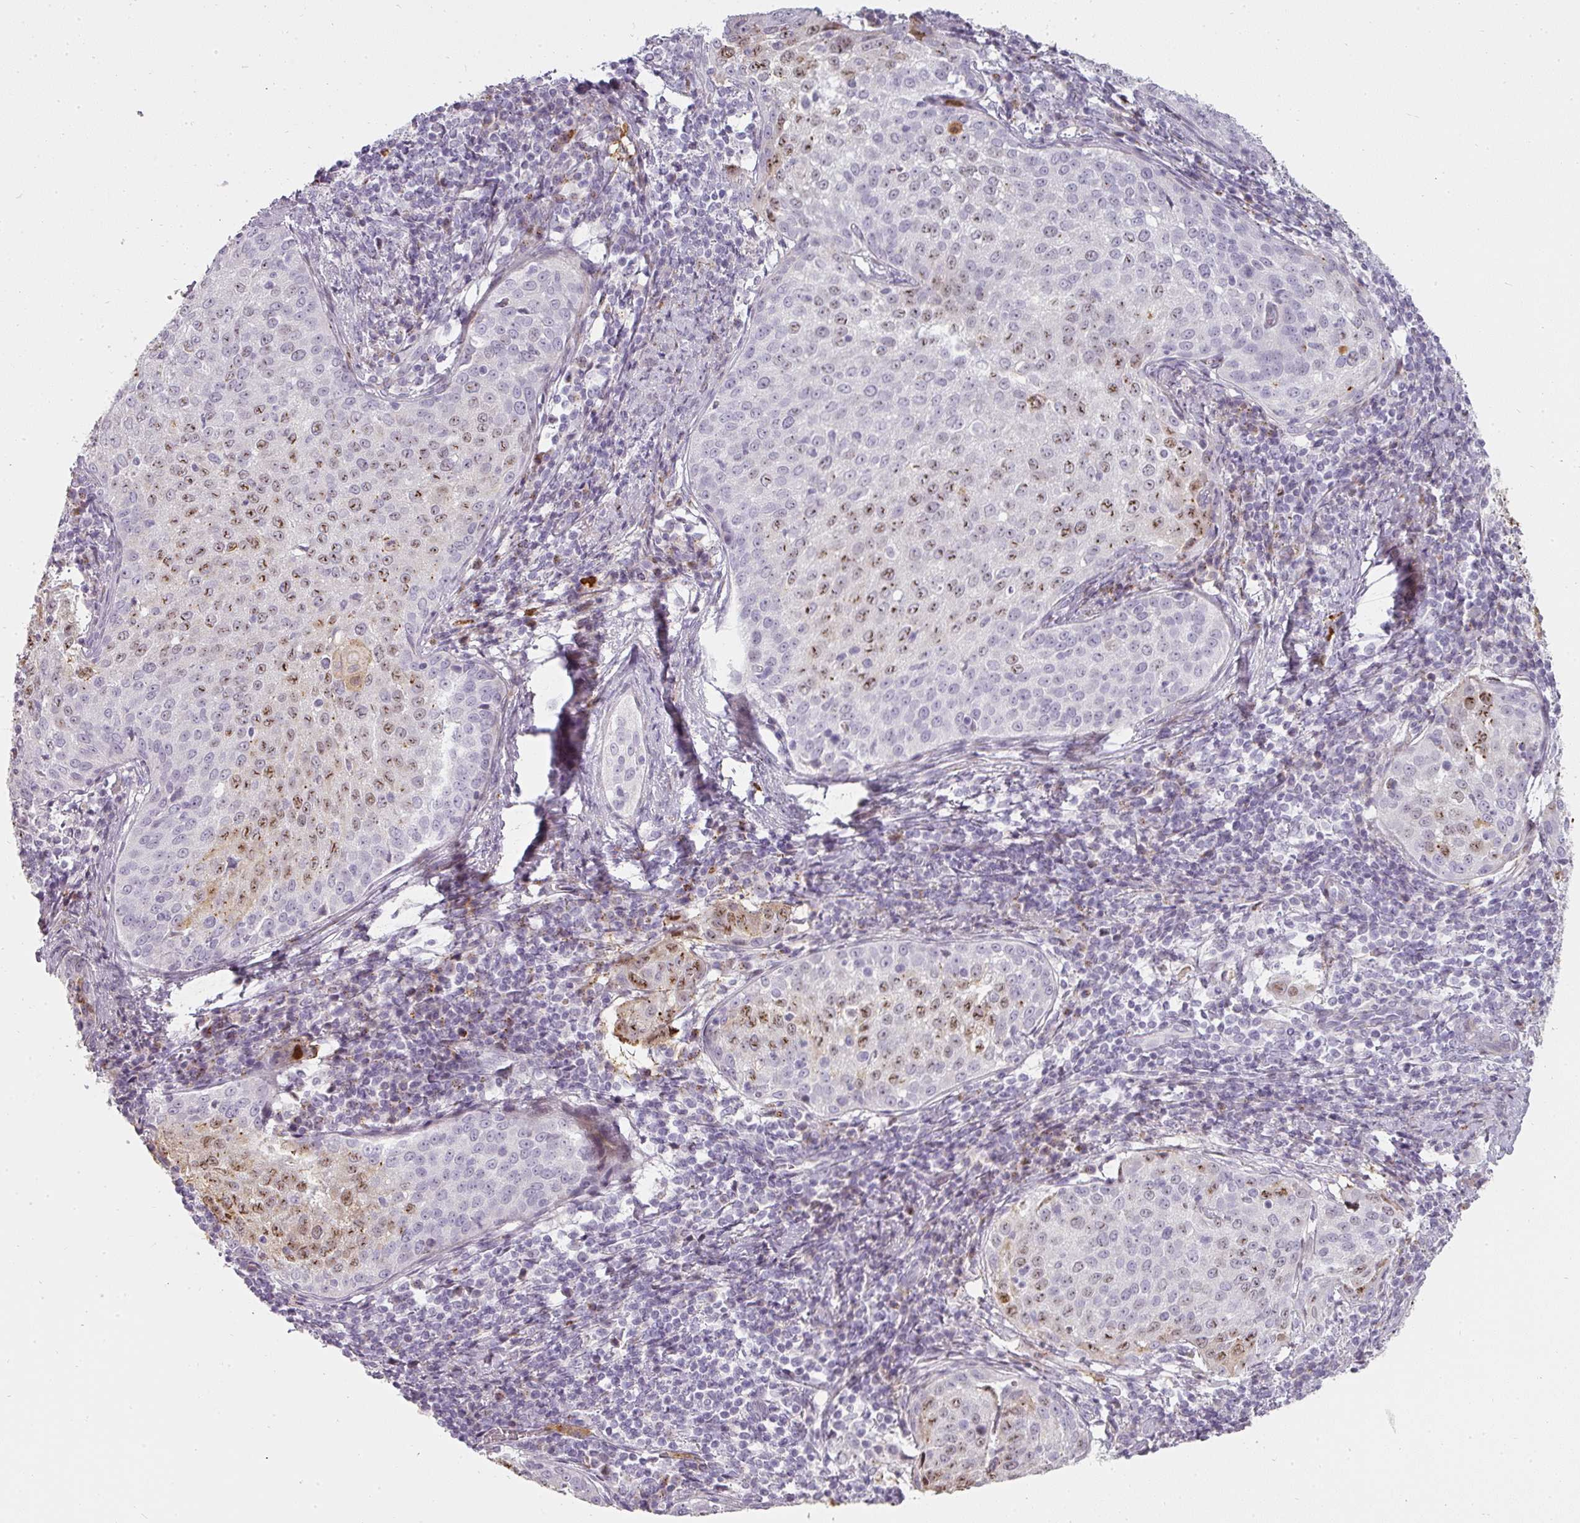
{"staining": {"intensity": "moderate", "quantity": "25%-75%", "location": "nuclear"}, "tissue": "cervical cancer", "cell_type": "Tumor cells", "image_type": "cancer", "snomed": [{"axis": "morphology", "description": "Squamous cell carcinoma, NOS"}, {"axis": "topography", "description": "Cervix"}], "caption": "Human cervical squamous cell carcinoma stained with a brown dye shows moderate nuclear positive positivity in approximately 25%-75% of tumor cells.", "gene": "BIK", "patient": {"sex": "female", "age": 57}}